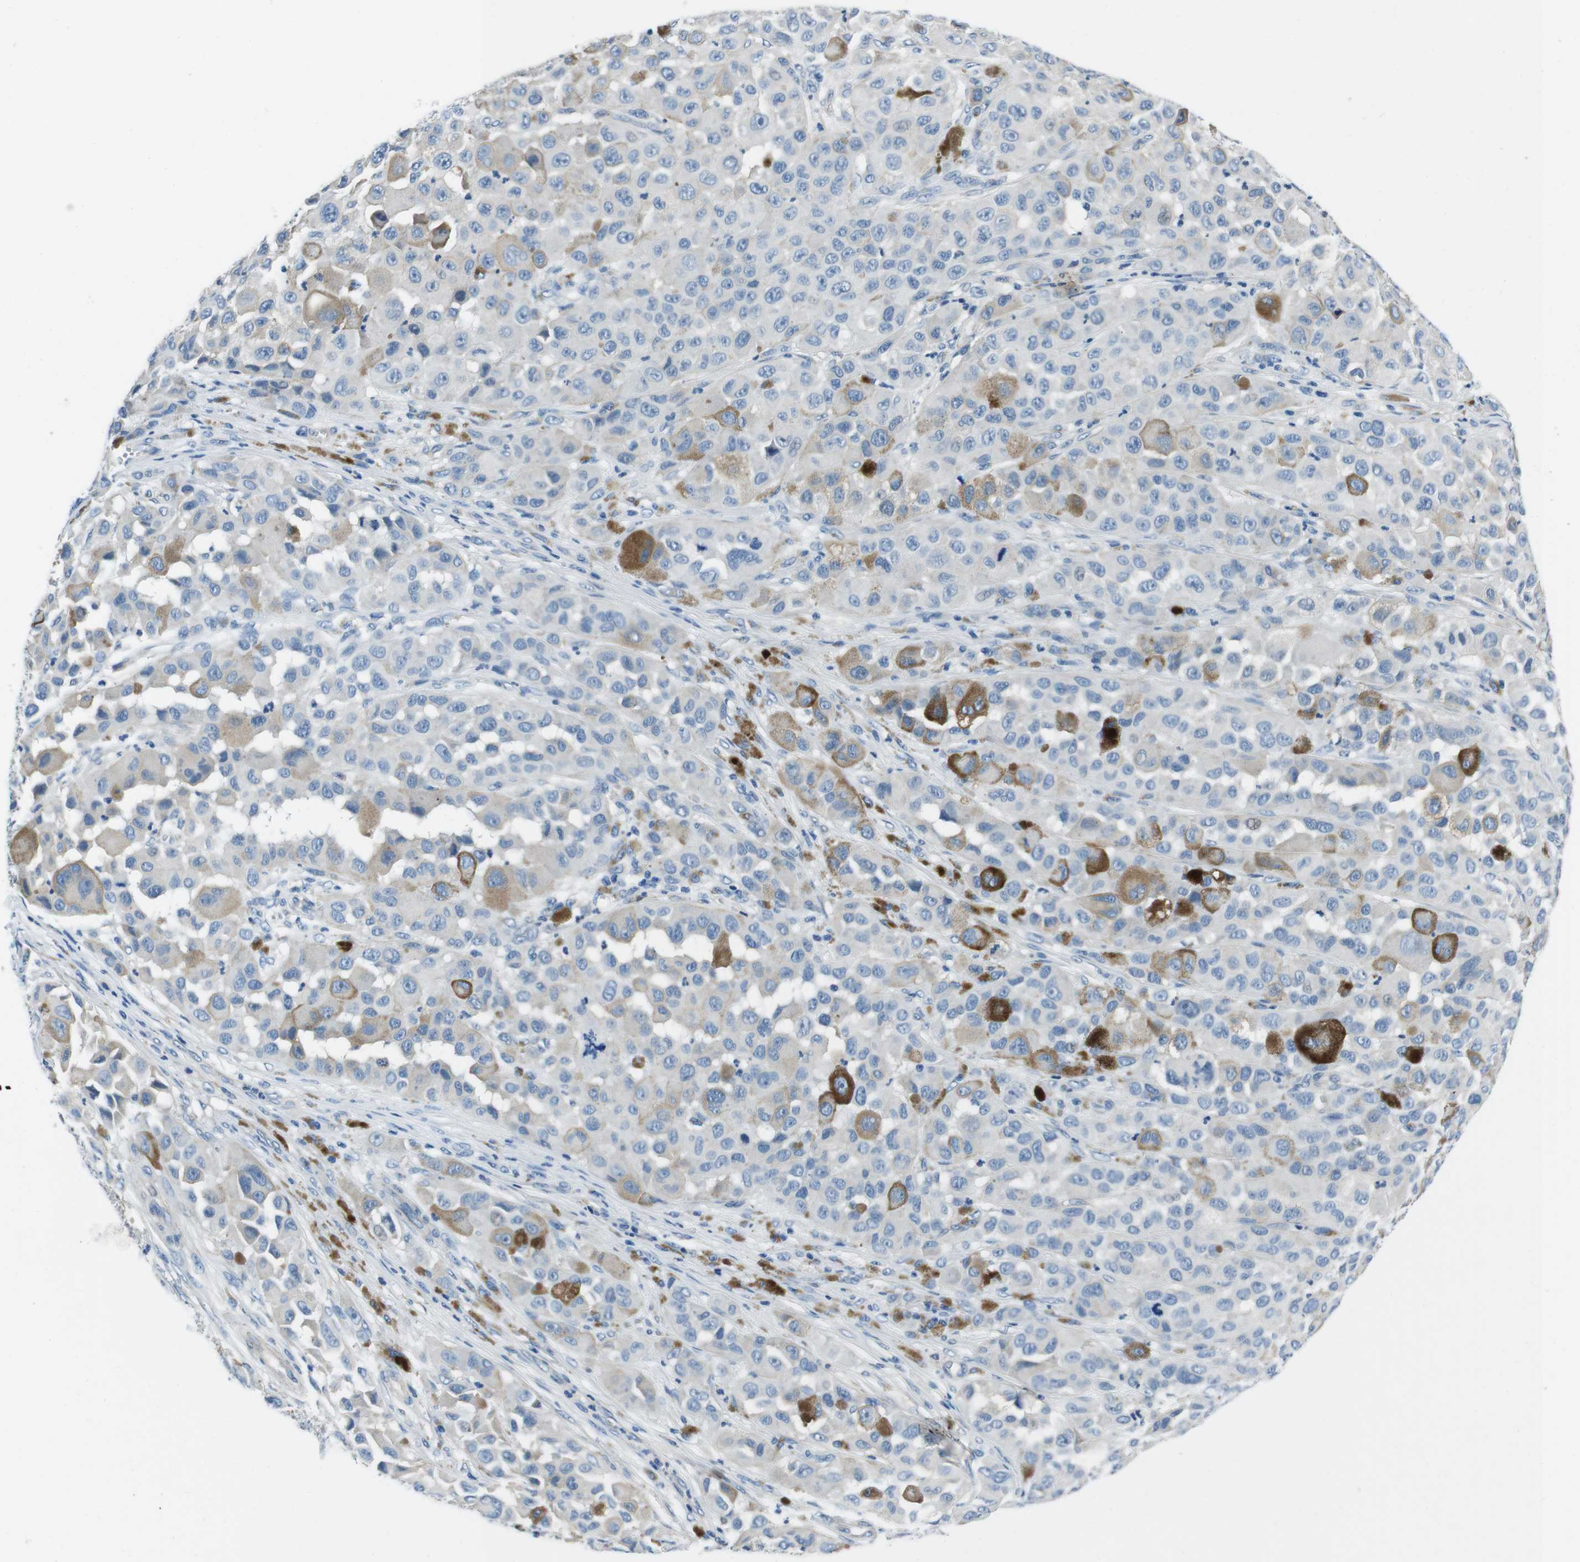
{"staining": {"intensity": "weak", "quantity": "<25%", "location": "cytoplasmic/membranous"}, "tissue": "melanoma", "cell_type": "Tumor cells", "image_type": "cancer", "snomed": [{"axis": "morphology", "description": "Malignant melanoma, NOS"}, {"axis": "topography", "description": "Skin"}], "caption": "Malignant melanoma was stained to show a protein in brown. There is no significant staining in tumor cells.", "gene": "CASQ1", "patient": {"sex": "male", "age": 96}}